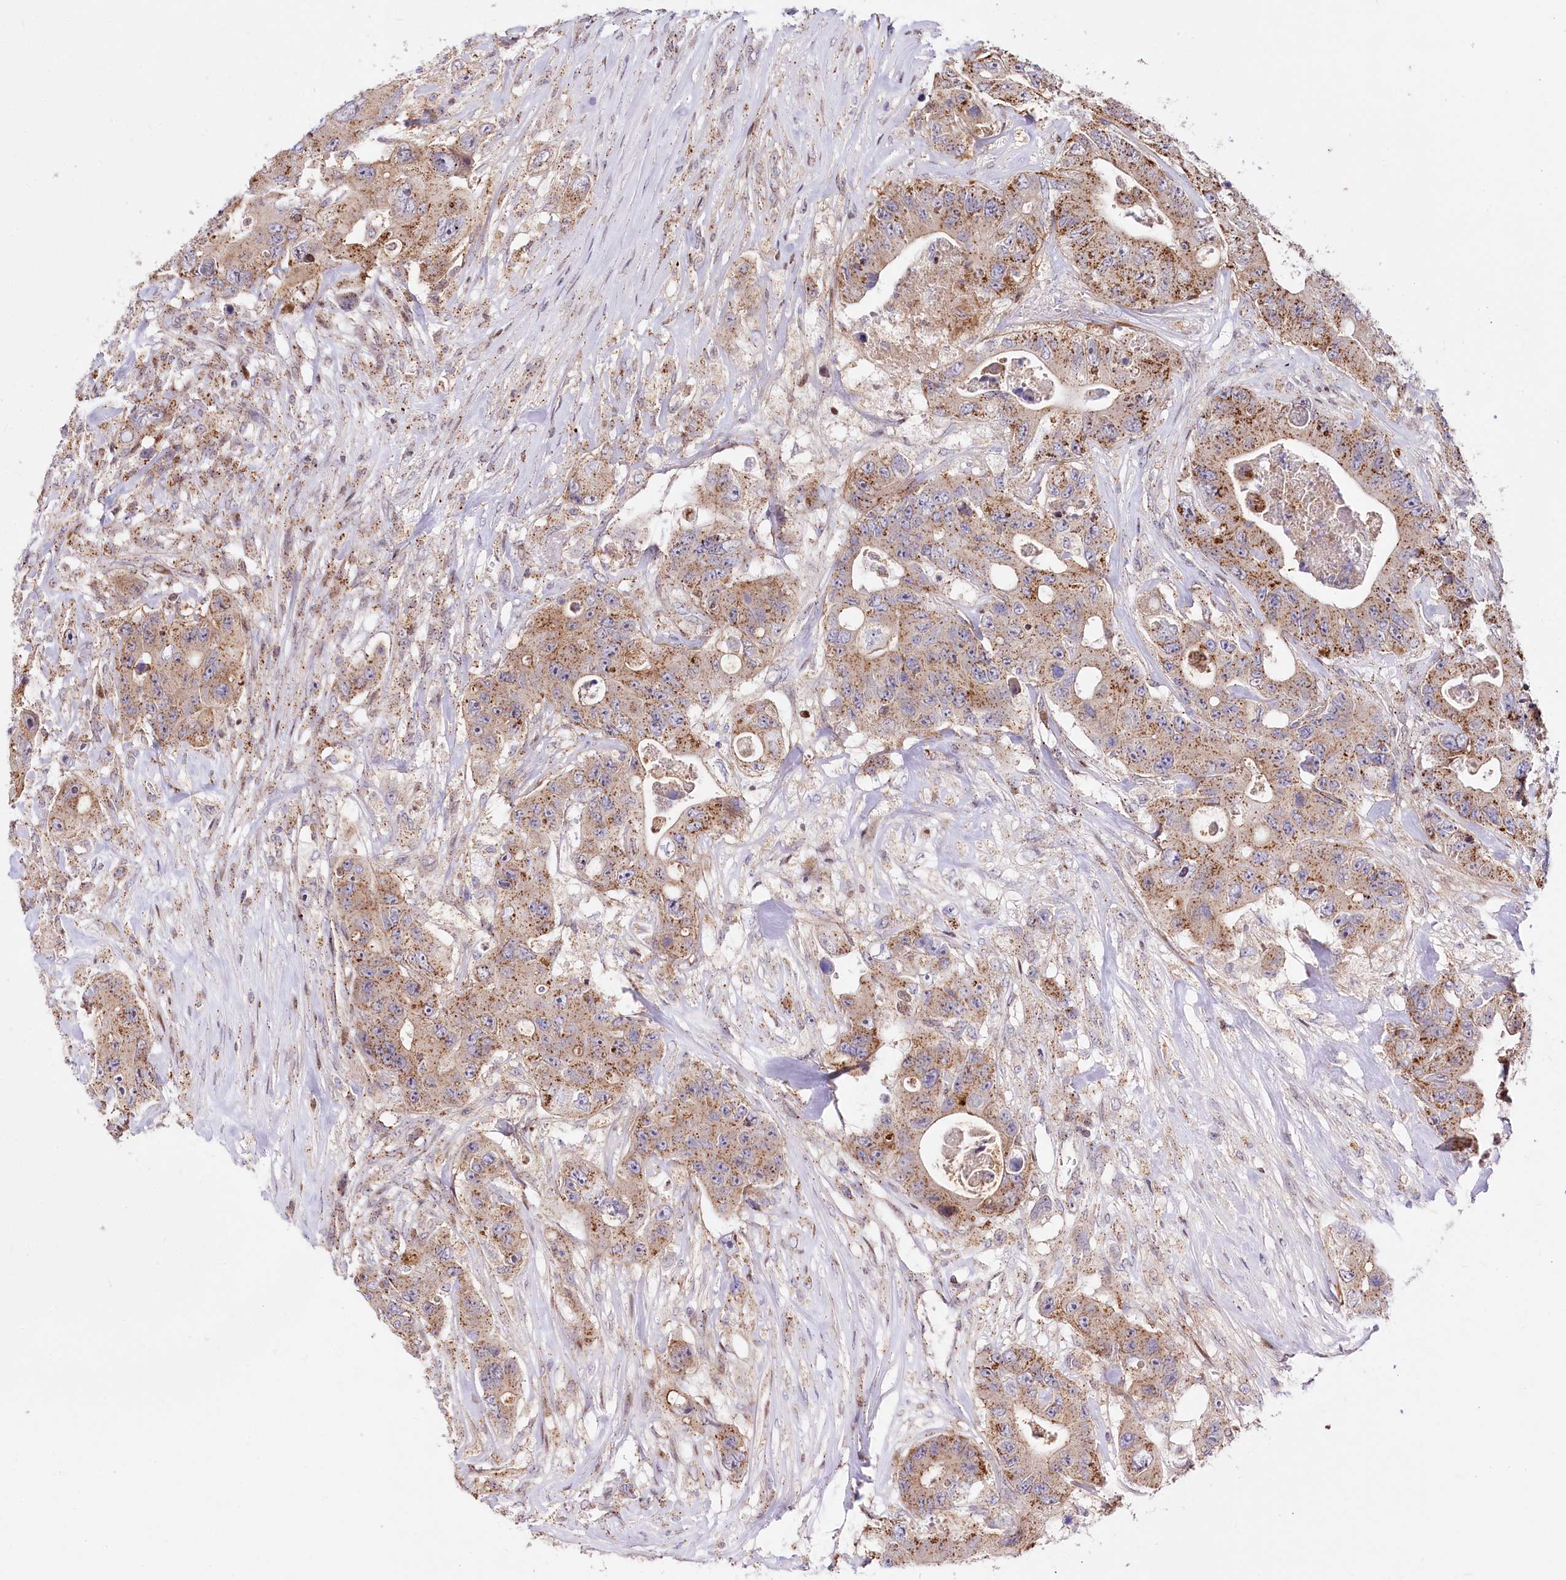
{"staining": {"intensity": "moderate", "quantity": ">75%", "location": "cytoplasmic/membranous"}, "tissue": "colorectal cancer", "cell_type": "Tumor cells", "image_type": "cancer", "snomed": [{"axis": "morphology", "description": "Adenocarcinoma, NOS"}, {"axis": "topography", "description": "Colon"}], "caption": "Immunohistochemistry image of human adenocarcinoma (colorectal) stained for a protein (brown), which displays medium levels of moderate cytoplasmic/membranous staining in about >75% of tumor cells.", "gene": "ZFYVE27", "patient": {"sex": "female", "age": 46}}